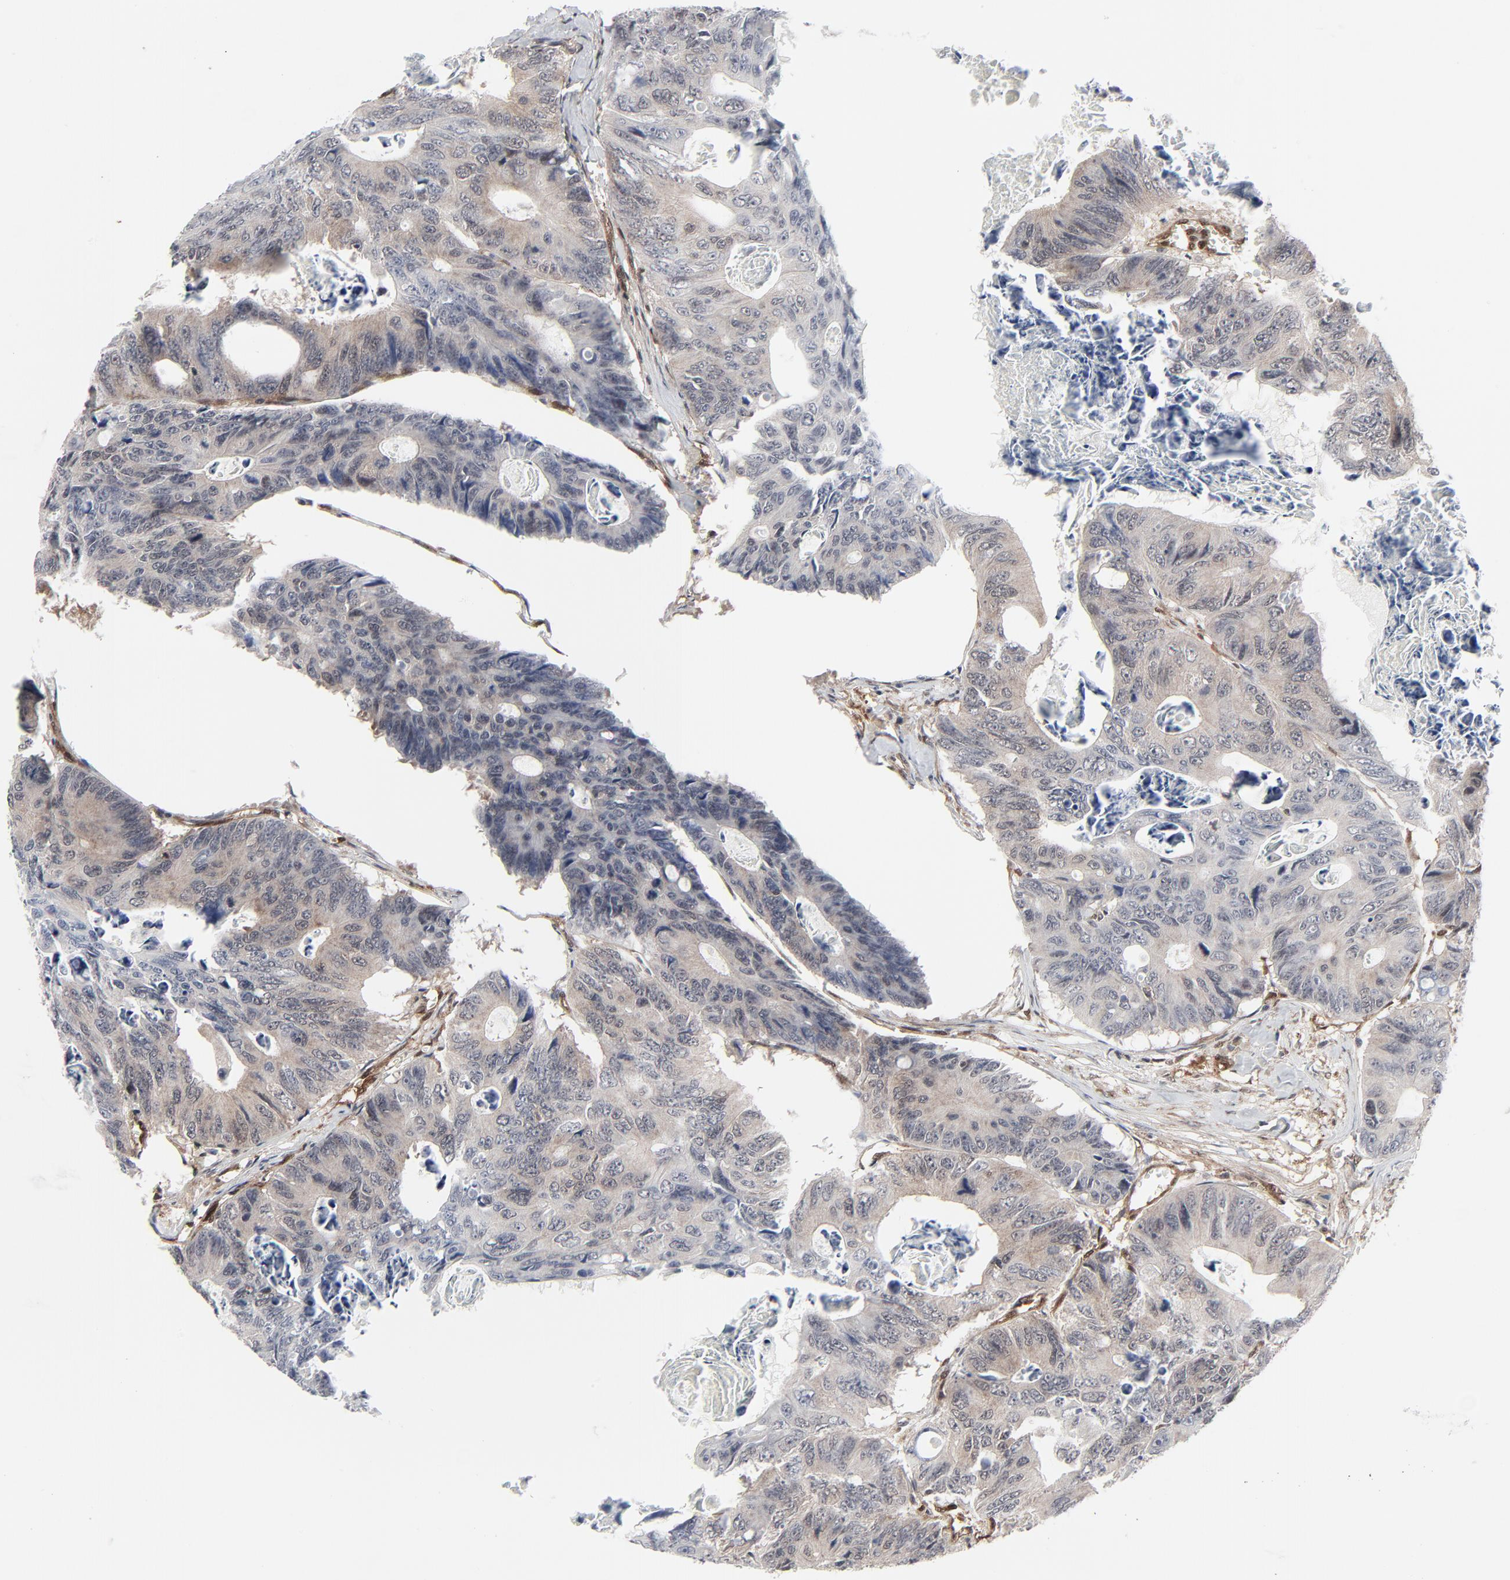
{"staining": {"intensity": "weak", "quantity": "25%-75%", "location": "cytoplasmic/membranous,nuclear"}, "tissue": "colorectal cancer", "cell_type": "Tumor cells", "image_type": "cancer", "snomed": [{"axis": "morphology", "description": "Adenocarcinoma, NOS"}, {"axis": "topography", "description": "Colon"}], "caption": "There is low levels of weak cytoplasmic/membranous and nuclear staining in tumor cells of colorectal cancer (adenocarcinoma), as demonstrated by immunohistochemical staining (brown color).", "gene": "AKT1", "patient": {"sex": "female", "age": 55}}